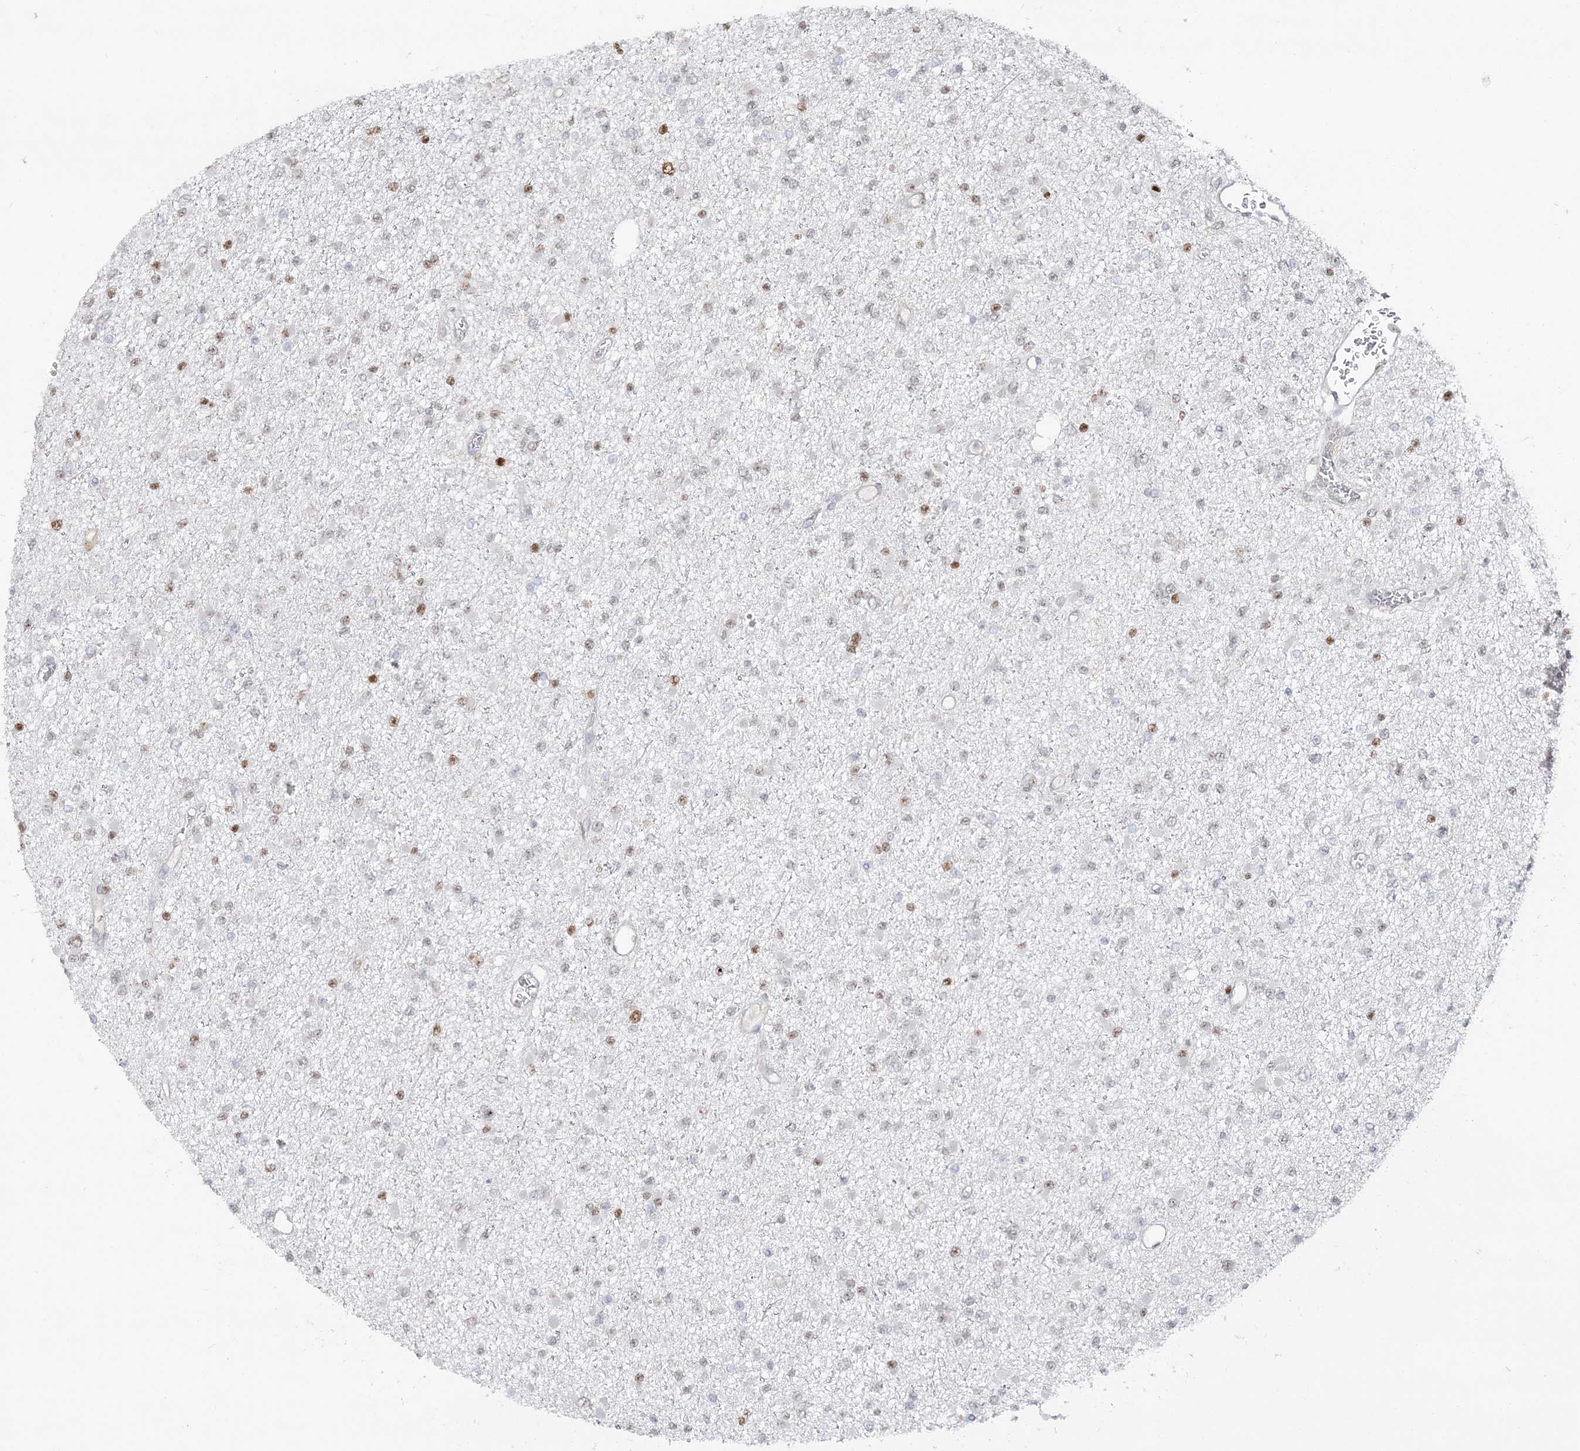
{"staining": {"intensity": "moderate", "quantity": "25%-75%", "location": "nuclear"}, "tissue": "glioma", "cell_type": "Tumor cells", "image_type": "cancer", "snomed": [{"axis": "morphology", "description": "Glioma, malignant, Low grade"}, {"axis": "topography", "description": "Brain"}], "caption": "IHC photomicrograph of neoplastic tissue: human low-grade glioma (malignant) stained using immunohistochemistry reveals medium levels of moderate protein expression localized specifically in the nuclear of tumor cells, appearing as a nuclear brown color.", "gene": "SUMO2", "patient": {"sex": "female", "age": 22}}